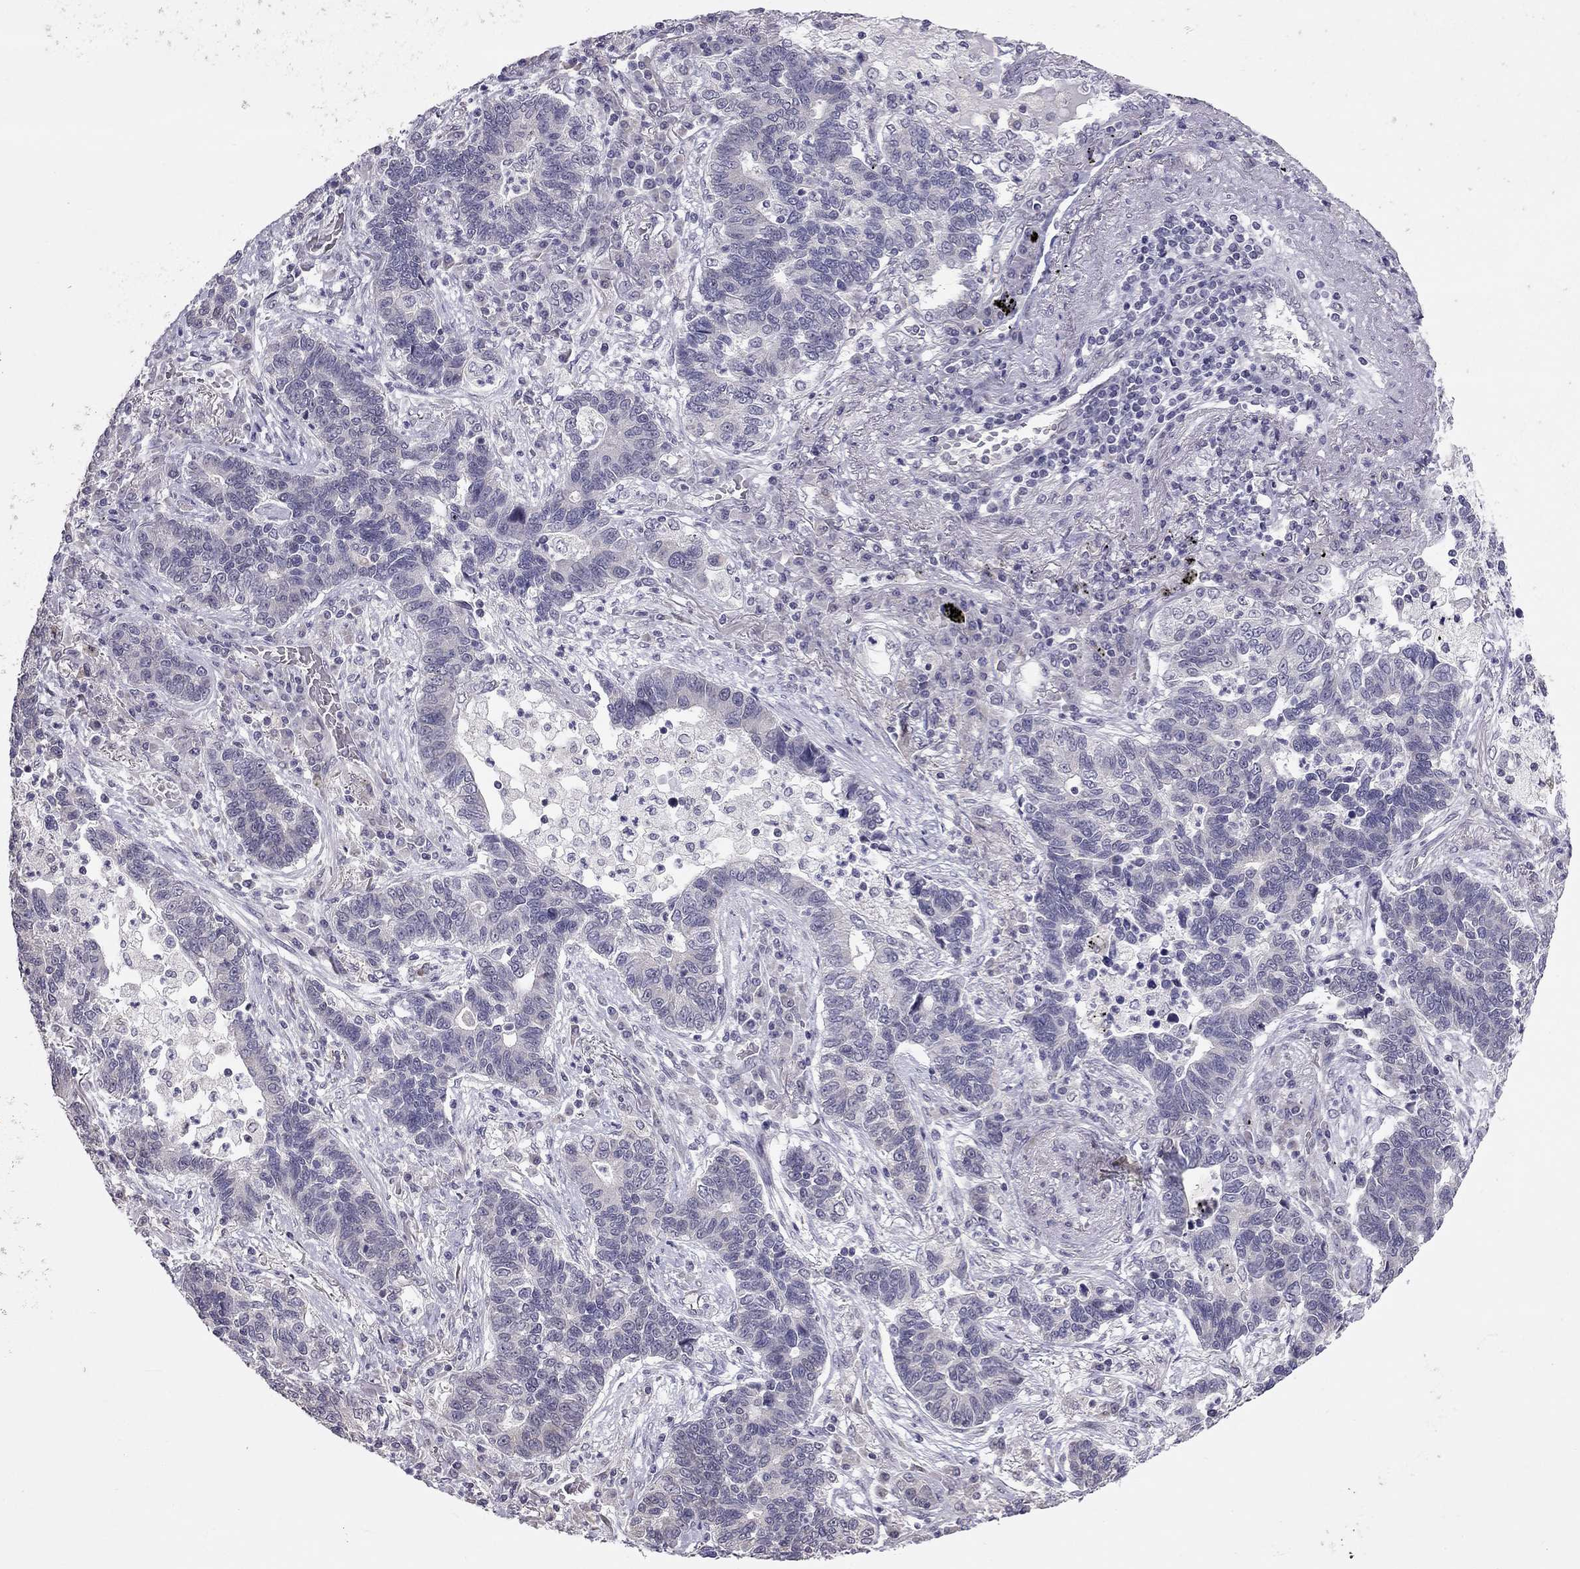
{"staining": {"intensity": "negative", "quantity": "none", "location": "none"}, "tissue": "lung cancer", "cell_type": "Tumor cells", "image_type": "cancer", "snomed": [{"axis": "morphology", "description": "Adenocarcinoma, NOS"}, {"axis": "topography", "description": "Lung"}], "caption": "Photomicrograph shows no protein expression in tumor cells of lung cancer (adenocarcinoma) tissue.", "gene": "HSF2BP", "patient": {"sex": "female", "age": 57}}